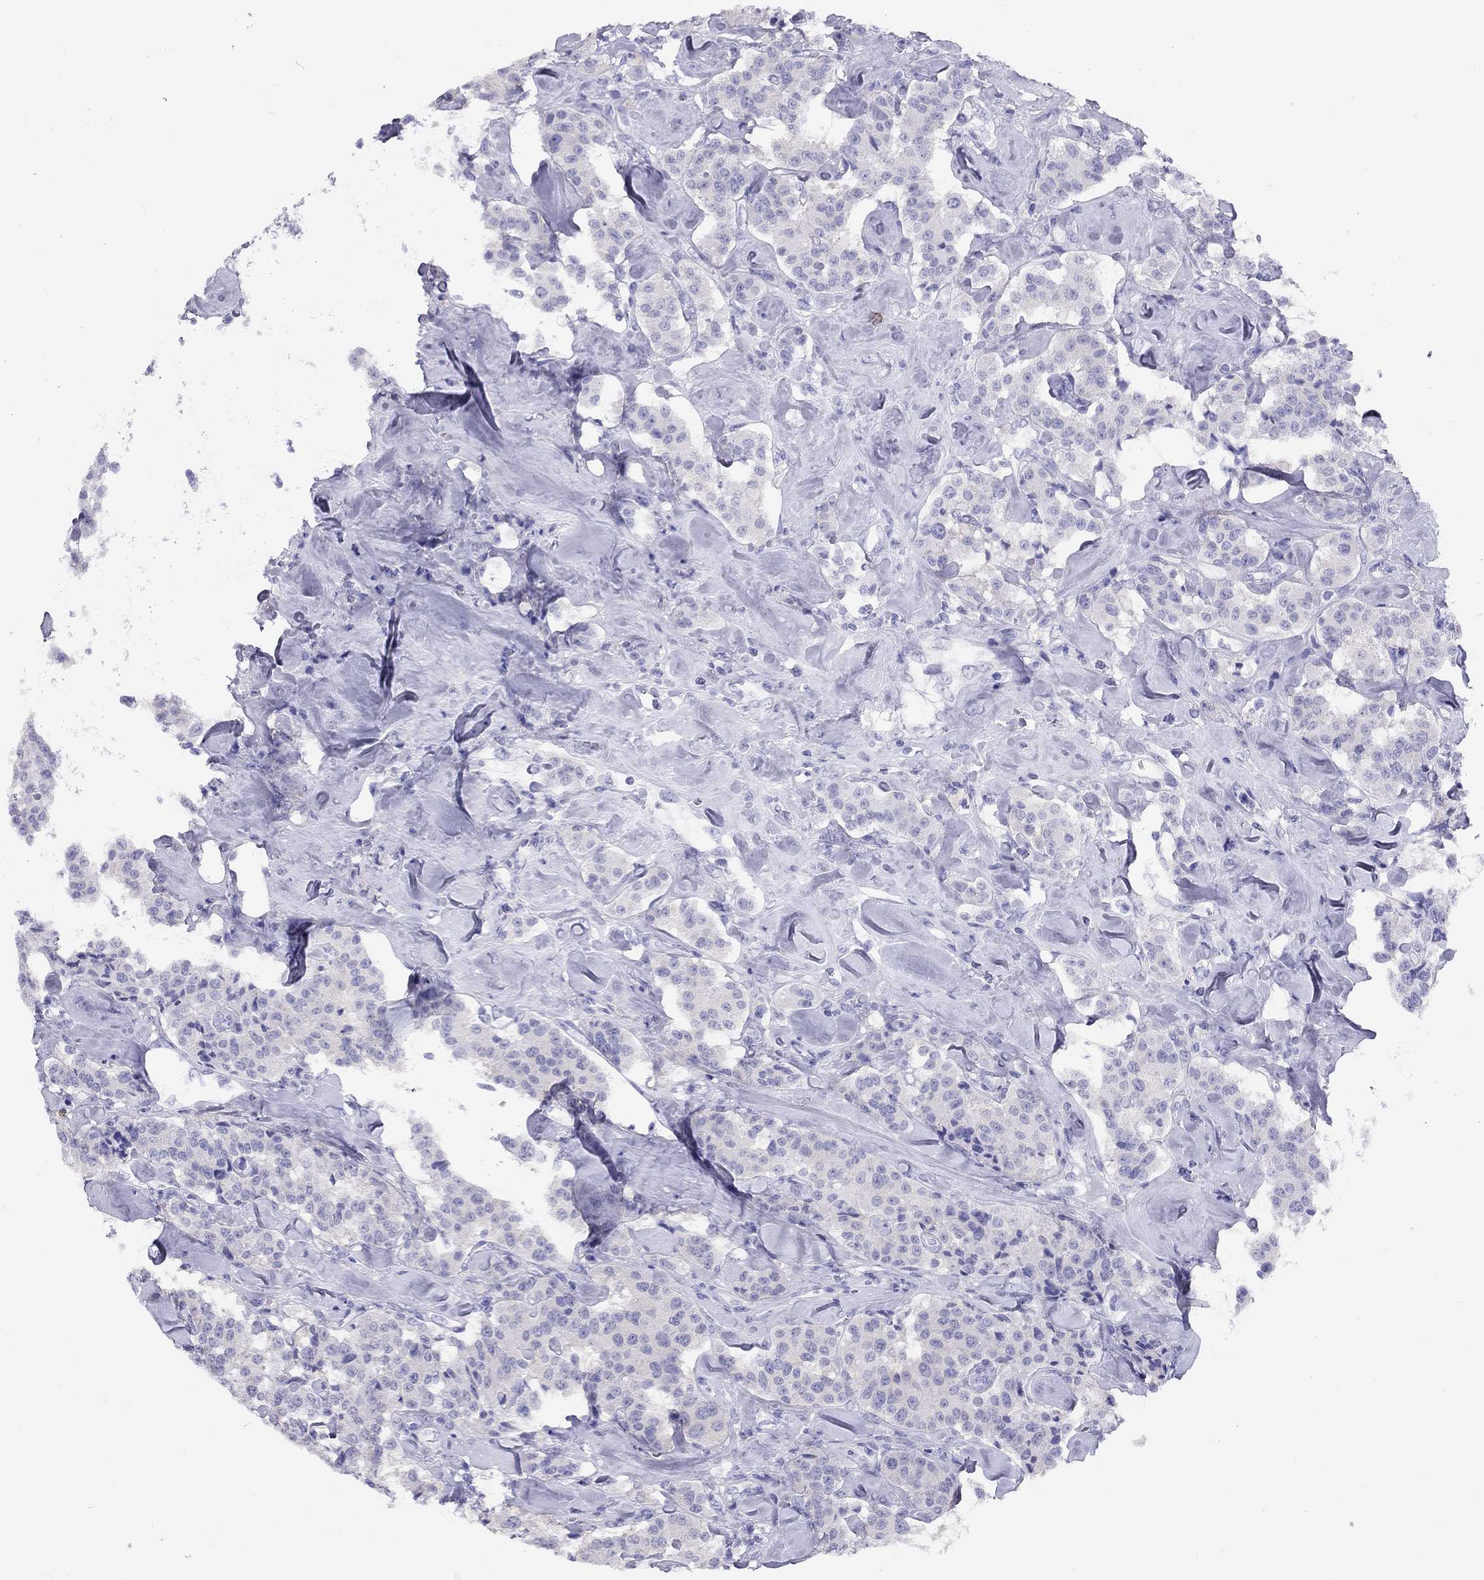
{"staining": {"intensity": "negative", "quantity": "none", "location": "none"}, "tissue": "carcinoid", "cell_type": "Tumor cells", "image_type": "cancer", "snomed": [{"axis": "morphology", "description": "Carcinoid, malignant, NOS"}, {"axis": "topography", "description": "Pancreas"}], "caption": "DAB immunohistochemical staining of human carcinoid (malignant) reveals no significant expression in tumor cells.", "gene": "LRIT2", "patient": {"sex": "male", "age": 41}}